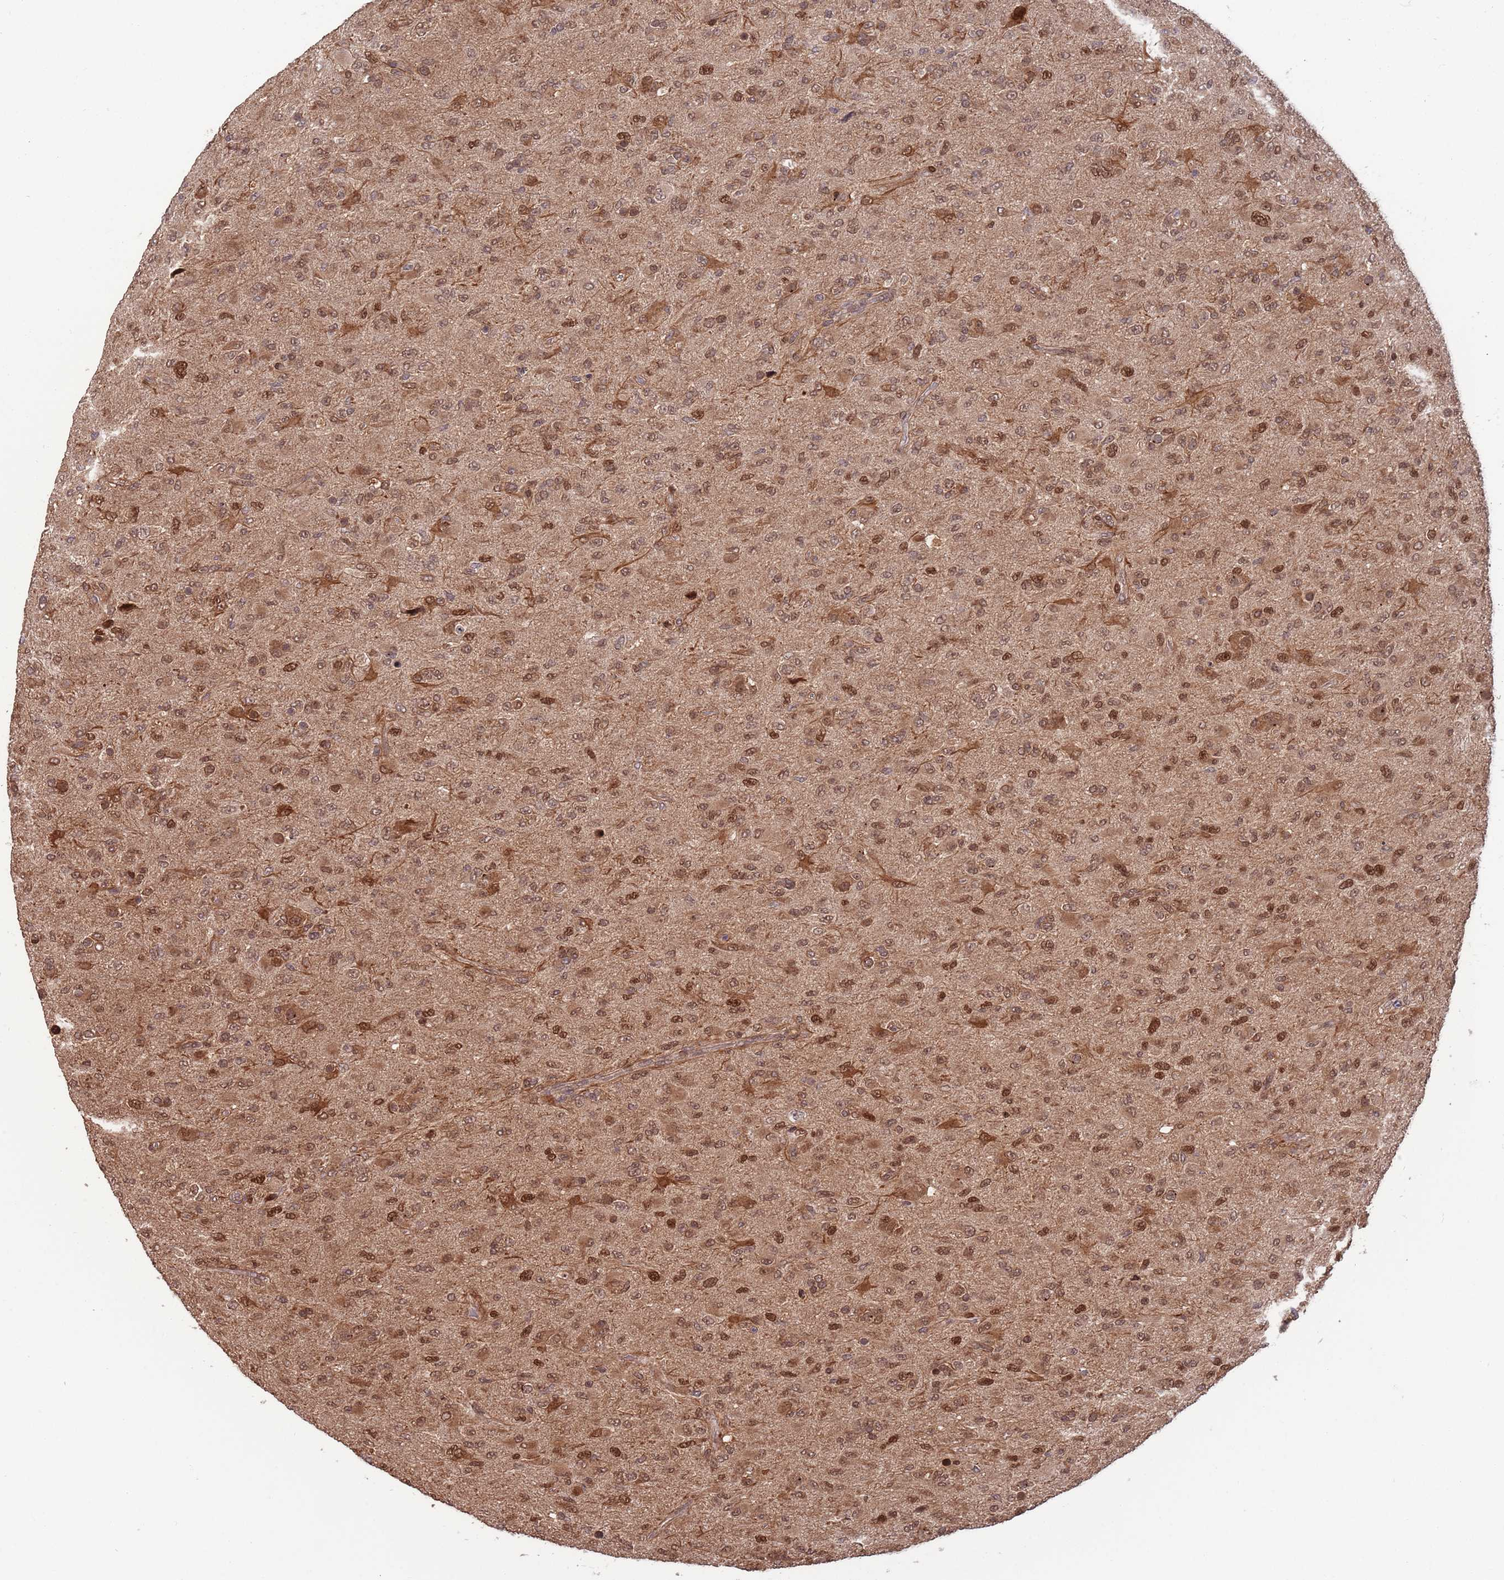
{"staining": {"intensity": "moderate", "quantity": ">75%", "location": "nuclear"}, "tissue": "glioma", "cell_type": "Tumor cells", "image_type": "cancer", "snomed": [{"axis": "morphology", "description": "Glioma, malignant, Low grade"}, {"axis": "topography", "description": "Brain"}], "caption": "Tumor cells show medium levels of moderate nuclear positivity in approximately >75% of cells in glioma. The staining was performed using DAB (3,3'-diaminobenzidine) to visualize the protein expression in brown, while the nuclei were stained in blue with hematoxylin (Magnification: 20x).", "gene": "SALL1", "patient": {"sex": "male", "age": 65}}